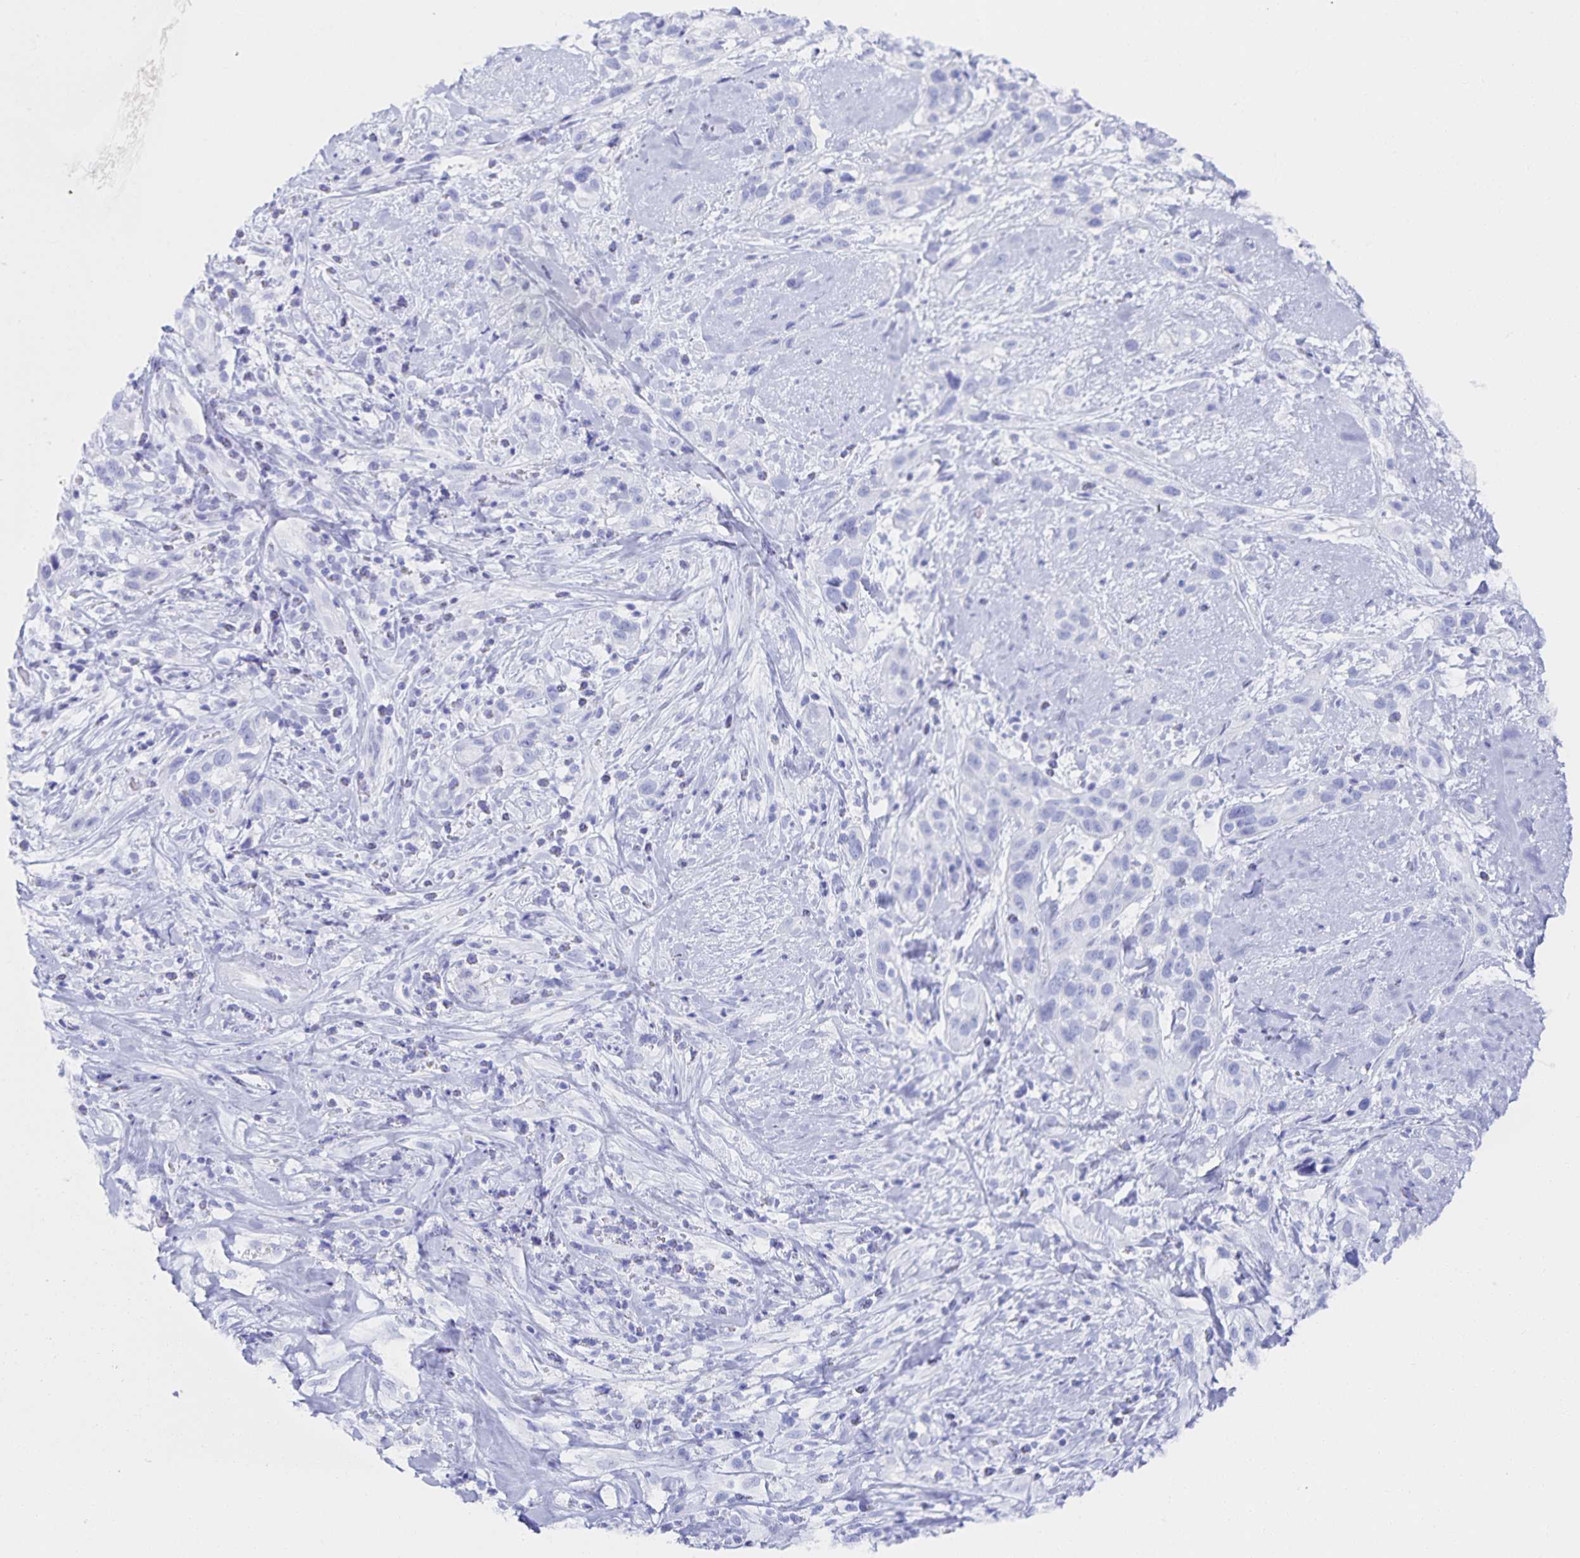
{"staining": {"intensity": "negative", "quantity": "none", "location": "none"}, "tissue": "skin cancer", "cell_type": "Tumor cells", "image_type": "cancer", "snomed": [{"axis": "morphology", "description": "Squamous cell carcinoma, NOS"}, {"axis": "topography", "description": "Skin"}], "caption": "Immunohistochemical staining of human squamous cell carcinoma (skin) exhibits no significant positivity in tumor cells. (DAB IHC with hematoxylin counter stain).", "gene": "SNTN", "patient": {"sex": "male", "age": 82}}